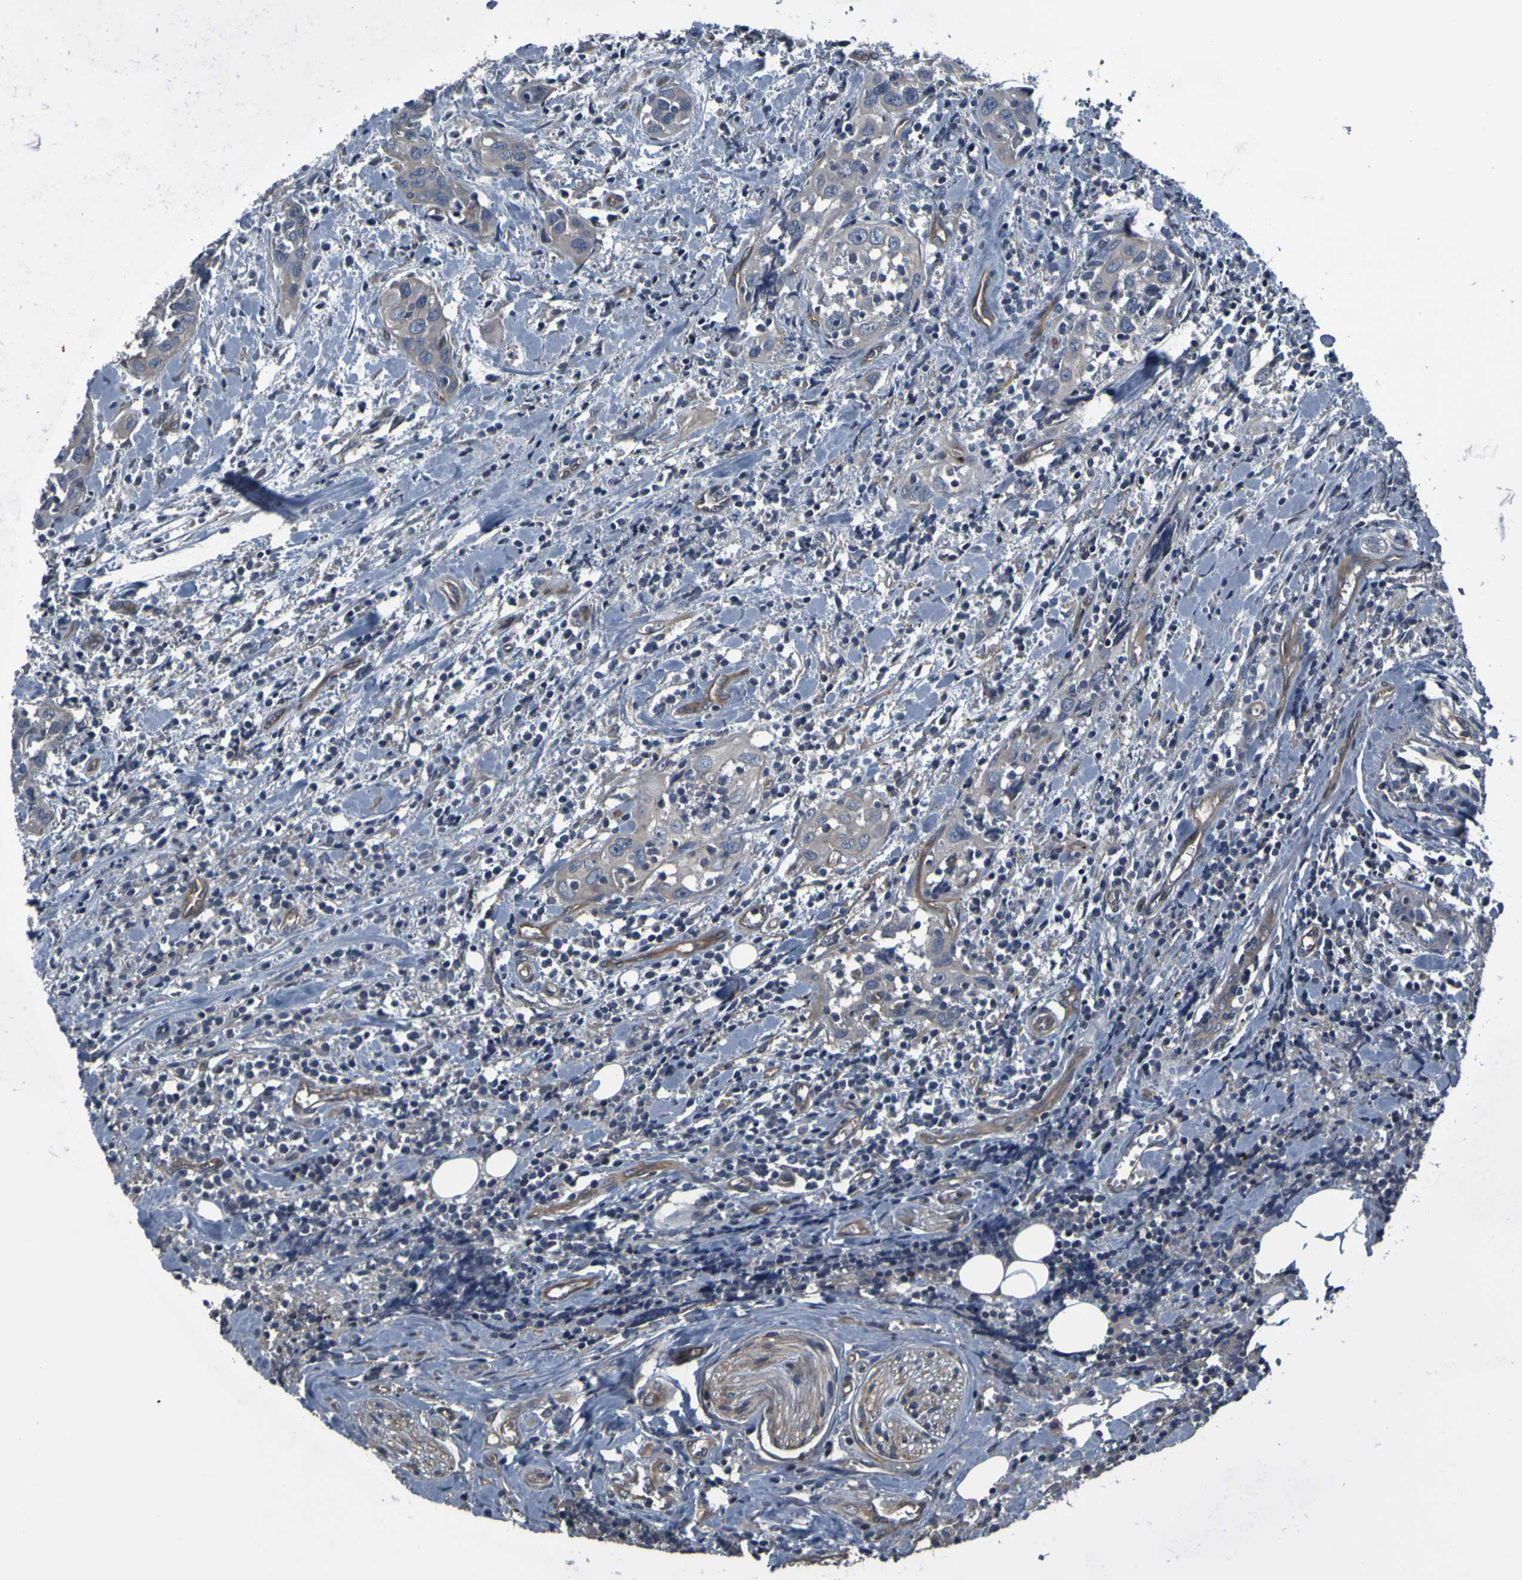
{"staining": {"intensity": "weak", "quantity": ">75%", "location": "cytoplasmic/membranous"}, "tissue": "head and neck cancer", "cell_type": "Tumor cells", "image_type": "cancer", "snomed": [{"axis": "morphology", "description": "Squamous cell carcinoma, NOS"}, {"axis": "topography", "description": "Oral tissue"}, {"axis": "topography", "description": "Head-Neck"}], "caption": "Head and neck cancer tissue demonstrates weak cytoplasmic/membranous staining in about >75% of tumor cells, visualized by immunohistochemistry.", "gene": "GRAMD1A", "patient": {"sex": "female", "age": 50}}